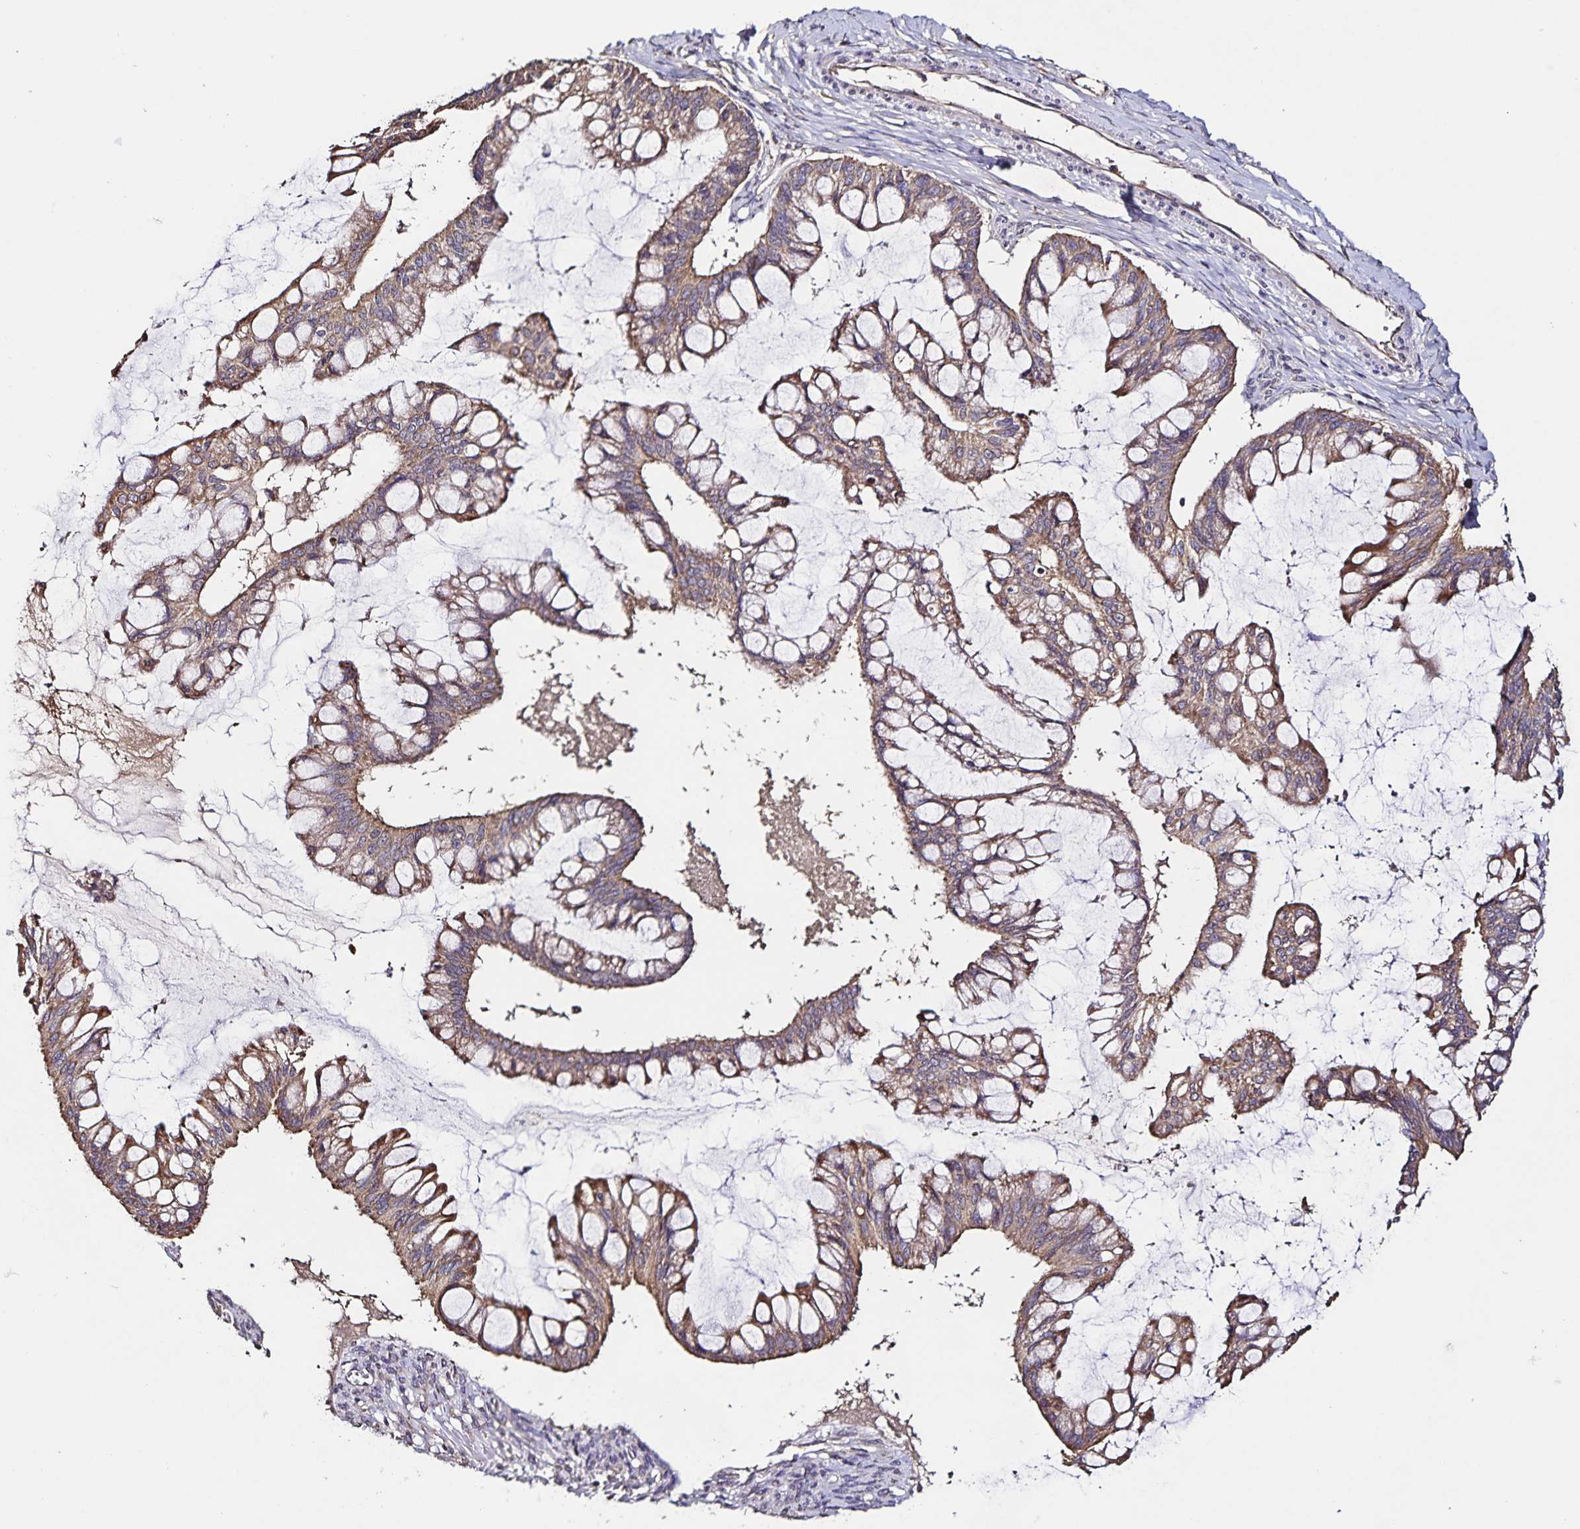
{"staining": {"intensity": "weak", "quantity": ">75%", "location": "cytoplasmic/membranous"}, "tissue": "ovarian cancer", "cell_type": "Tumor cells", "image_type": "cancer", "snomed": [{"axis": "morphology", "description": "Cystadenocarcinoma, mucinous, NOS"}, {"axis": "topography", "description": "Ovary"}], "caption": "About >75% of tumor cells in ovarian cancer display weak cytoplasmic/membranous protein positivity as visualized by brown immunohistochemical staining.", "gene": "MAN1A1", "patient": {"sex": "female", "age": 73}}